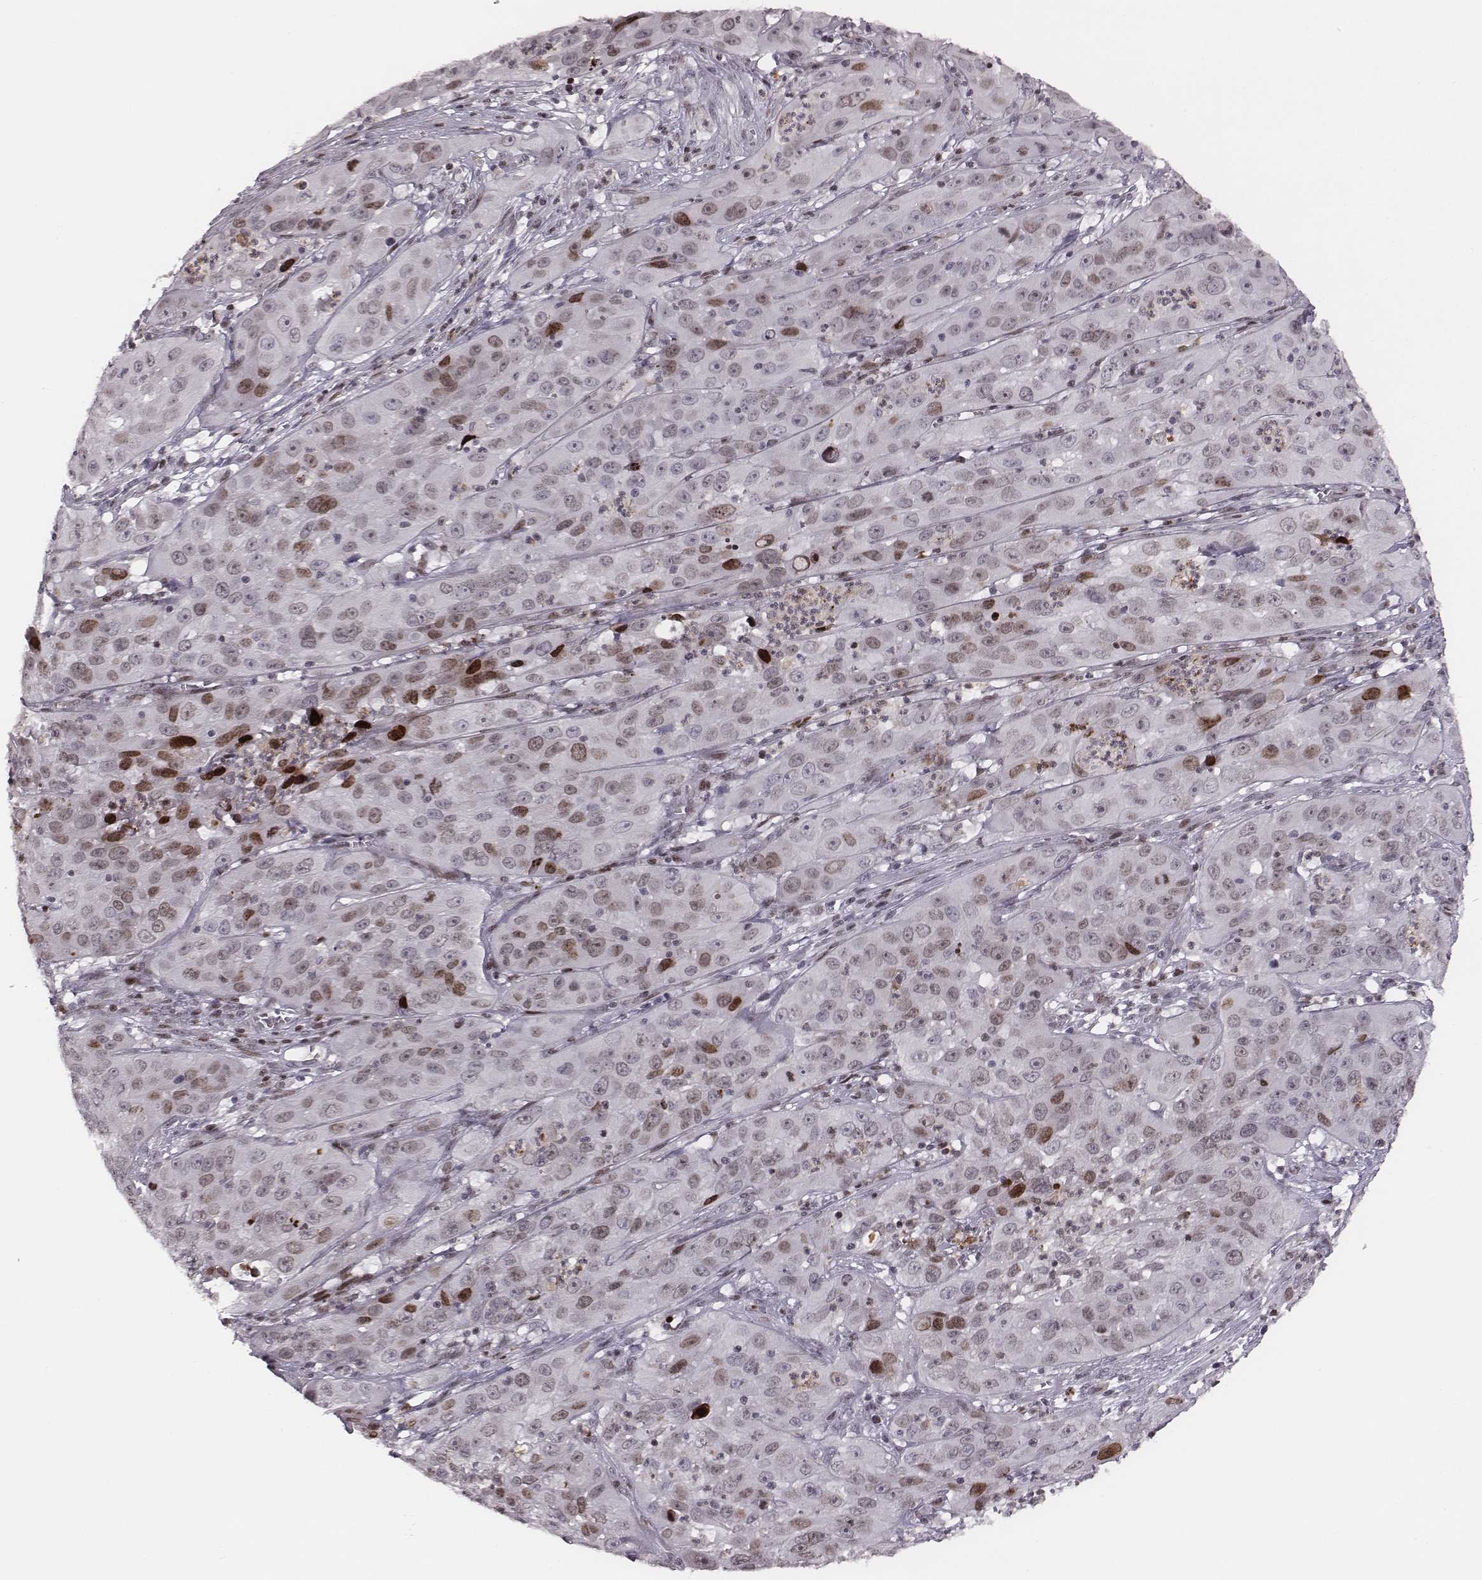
{"staining": {"intensity": "moderate", "quantity": "<25%", "location": "nuclear"}, "tissue": "cervical cancer", "cell_type": "Tumor cells", "image_type": "cancer", "snomed": [{"axis": "morphology", "description": "Squamous cell carcinoma, NOS"}, {"axis": "topography", "description": "Cervix"}], "caption": "Immunohistochemistry (IHC) photomicrograph of human cervical cancer (squamous cell carcinoma) stained for a protein (brown), which reveals low levels of moderate nuclear expression in about <25% of tumor cells.", "gene": "NDC1", "patient": {"sex": "female", "age": 32}}